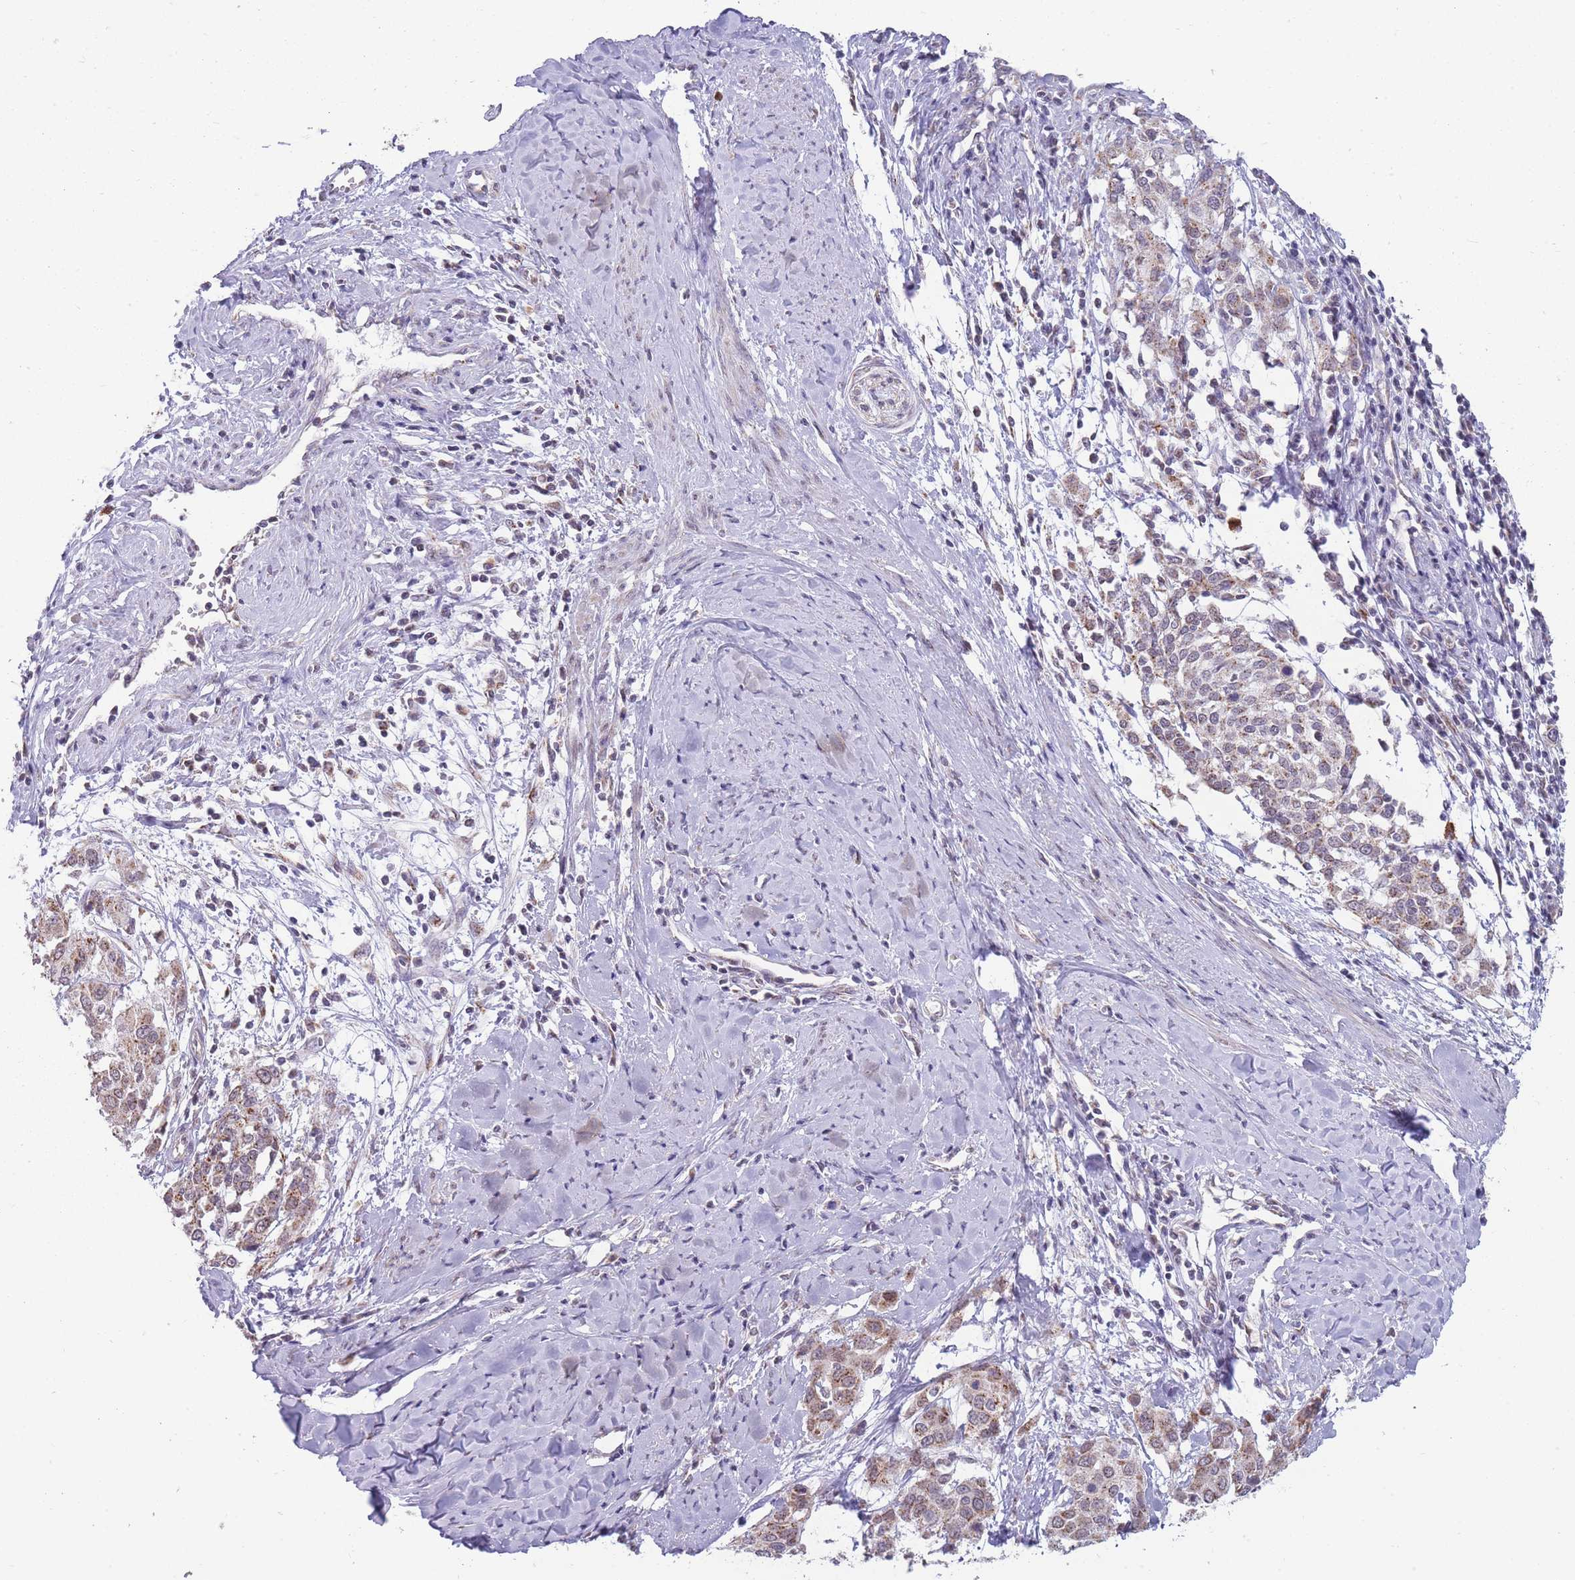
{"staining": {"intensity": "weak", "quantity": ">75%", "location": "cytoplasmic/membranous"}, "tissue": "cervical cancer", "cell_type": "Tumor cells", "image_type": "cancer", "snomed": [{"axis": "morphology", "description": "Squamous cell carcinoma, NOS"}, {"axis": "topography", "description": "Cervix"}], "caption": "Tumor cells show low levels of weak cytoplasmic/membranous expression in about >75% of cells in human cervical cancer.", "gene": "NELL1", "patient": {"sex": "female", "age": 44}}